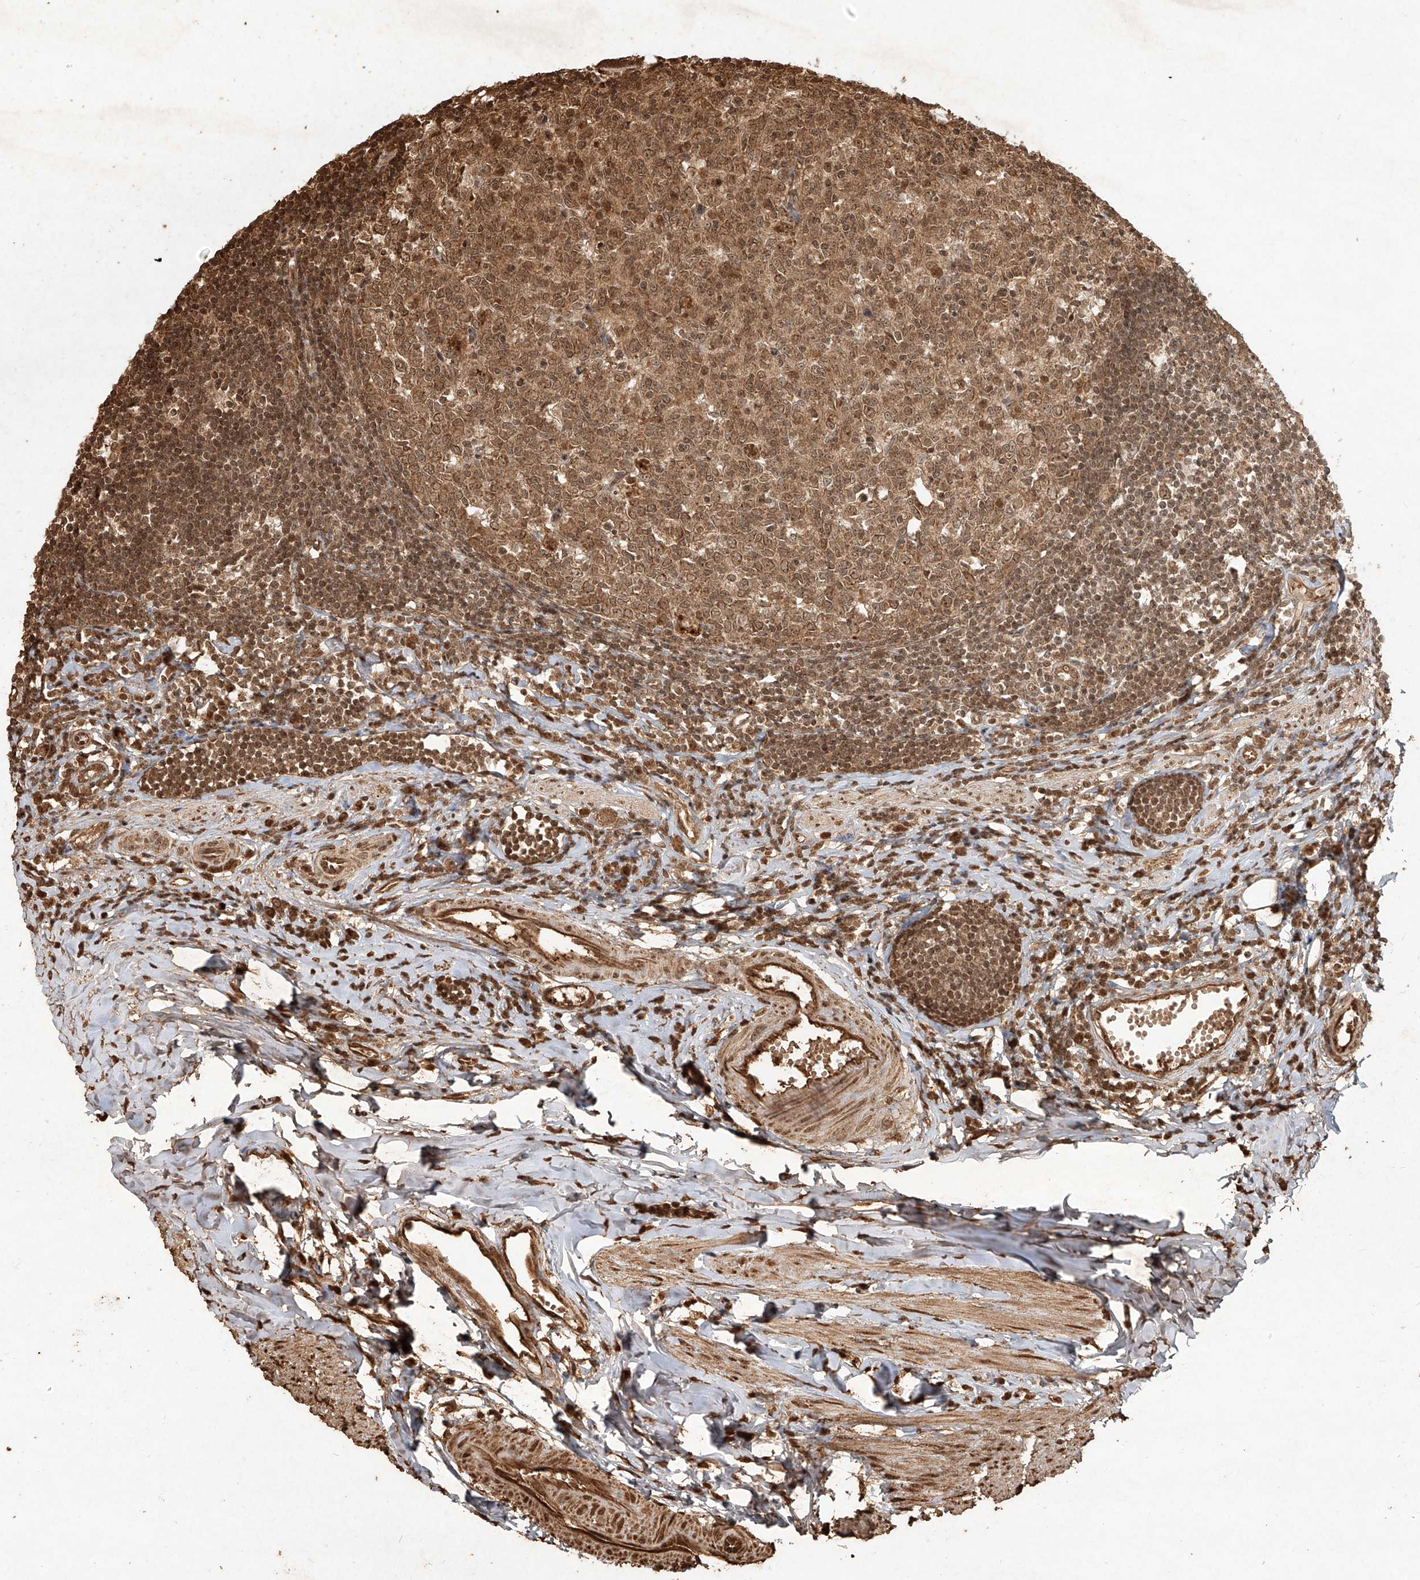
{"staining": {"intensity": "moderate", "quantity": ">75%", "location": "cytoplasmic/membranous,nuclear"}, "tissue": "appendix", "cell_type": "Glandular cells", "image_type": "normal", "snomed": [{"axis": "morphology", "description": "Normal tissue, NOS"}, {"axis": "topography", "description": "Appendix"}], "caption": "A micrograph of human appendix stained for a protein displays moderate cytoplasmic/membranous,nuclear brown staining in glandular cells.", "gene": "UBE2K", "patient": {"sex": "female", "age": 54}}